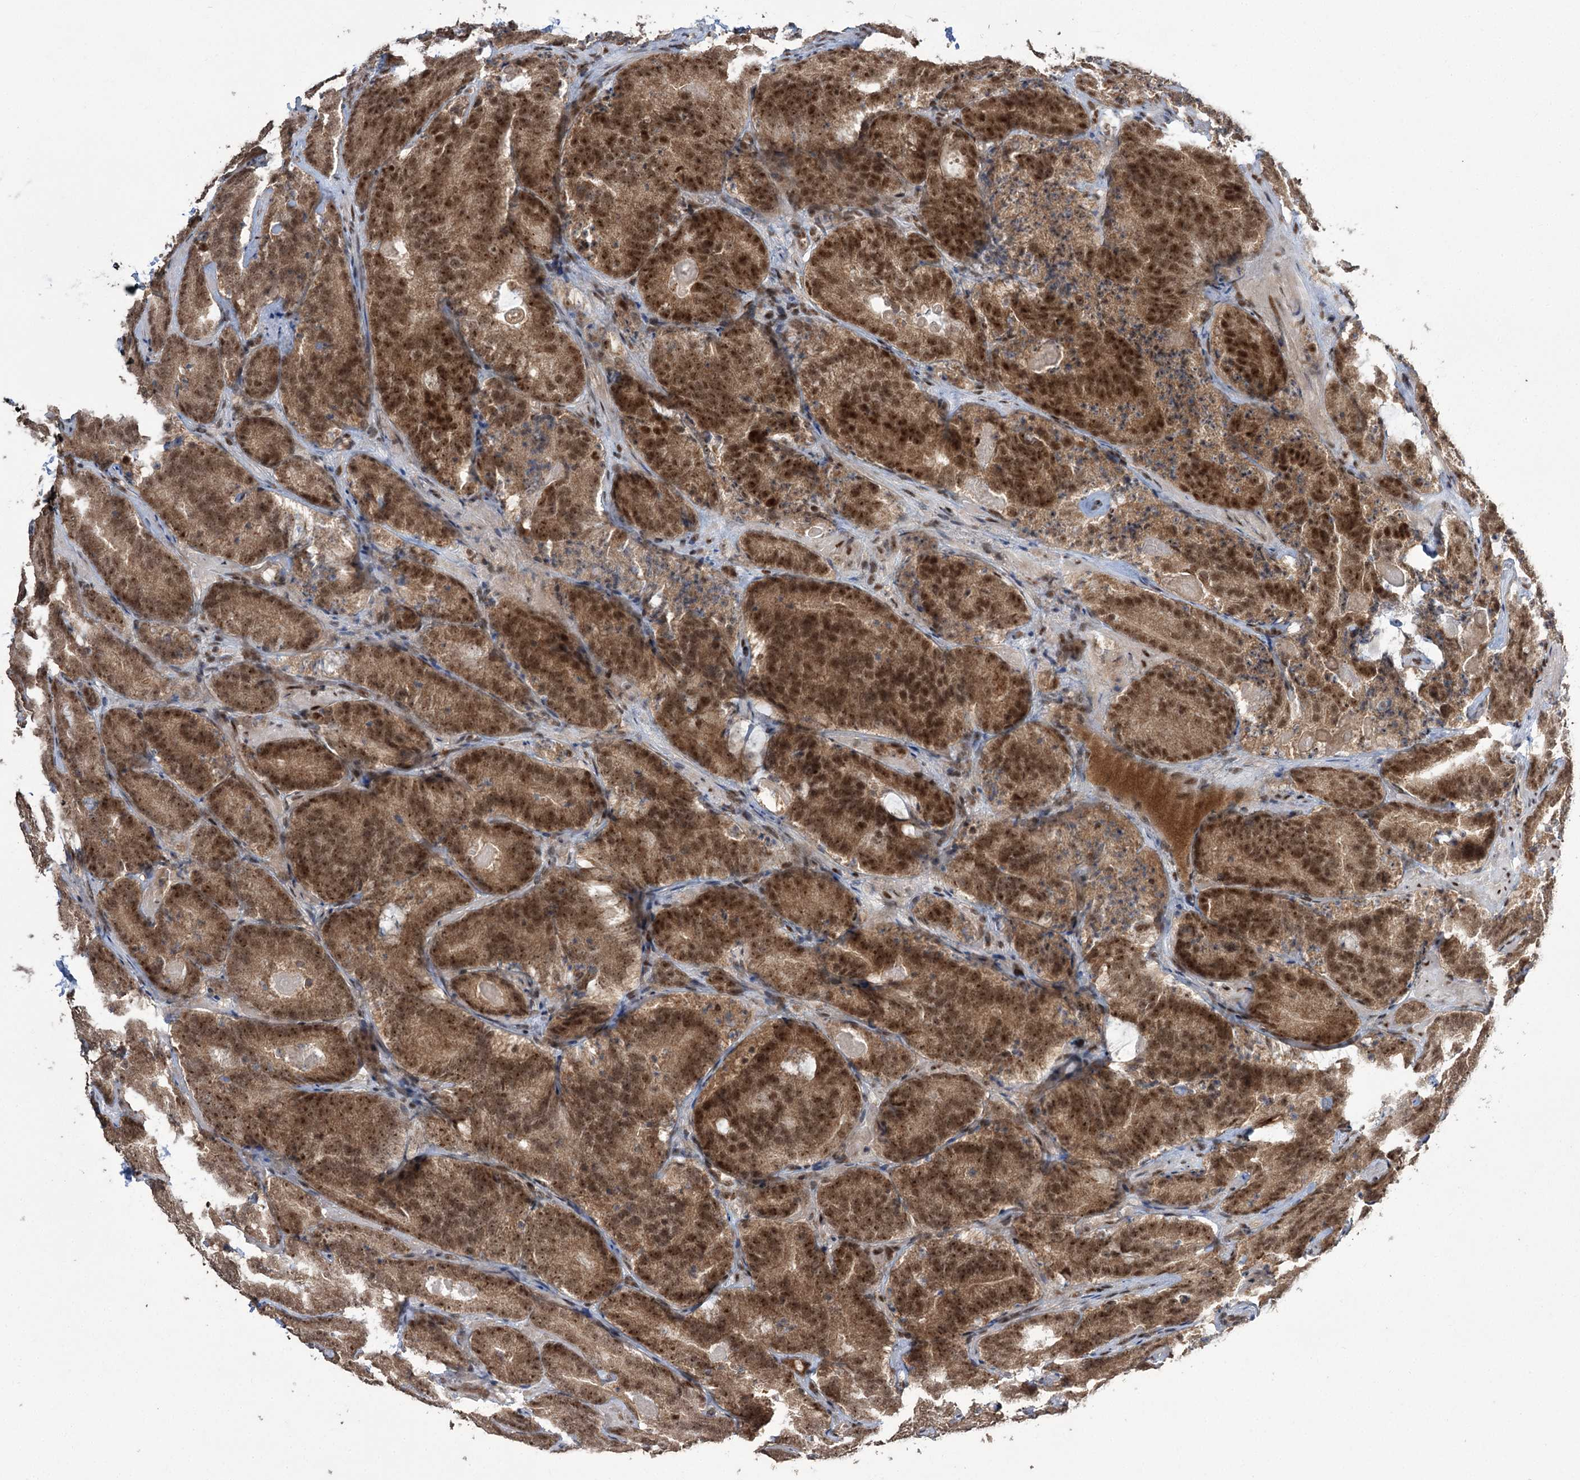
{"staining": {"intensity": "strong", "quantity": ">75%", "location": "cytoplasmic/membranous,nuclear"}, "tissue": "prostate cancer", "cell_type": "Tumor cells", "image_type": "cancer", "snomed": [{"axis": "morphology", "description": "Adenocarcinoma, High grade"}, {"axis": "topography", "description": "Prostate"}], "caption": "A high amount of strong cytoplasmic/membranous and nuclear staining is appreciated in approximately >75% of tumor cells in prostate adenocarcinoma (high-grade) tissue.", "gene": "ERCC3", "patient": {"sex": "male", "age": 57}}